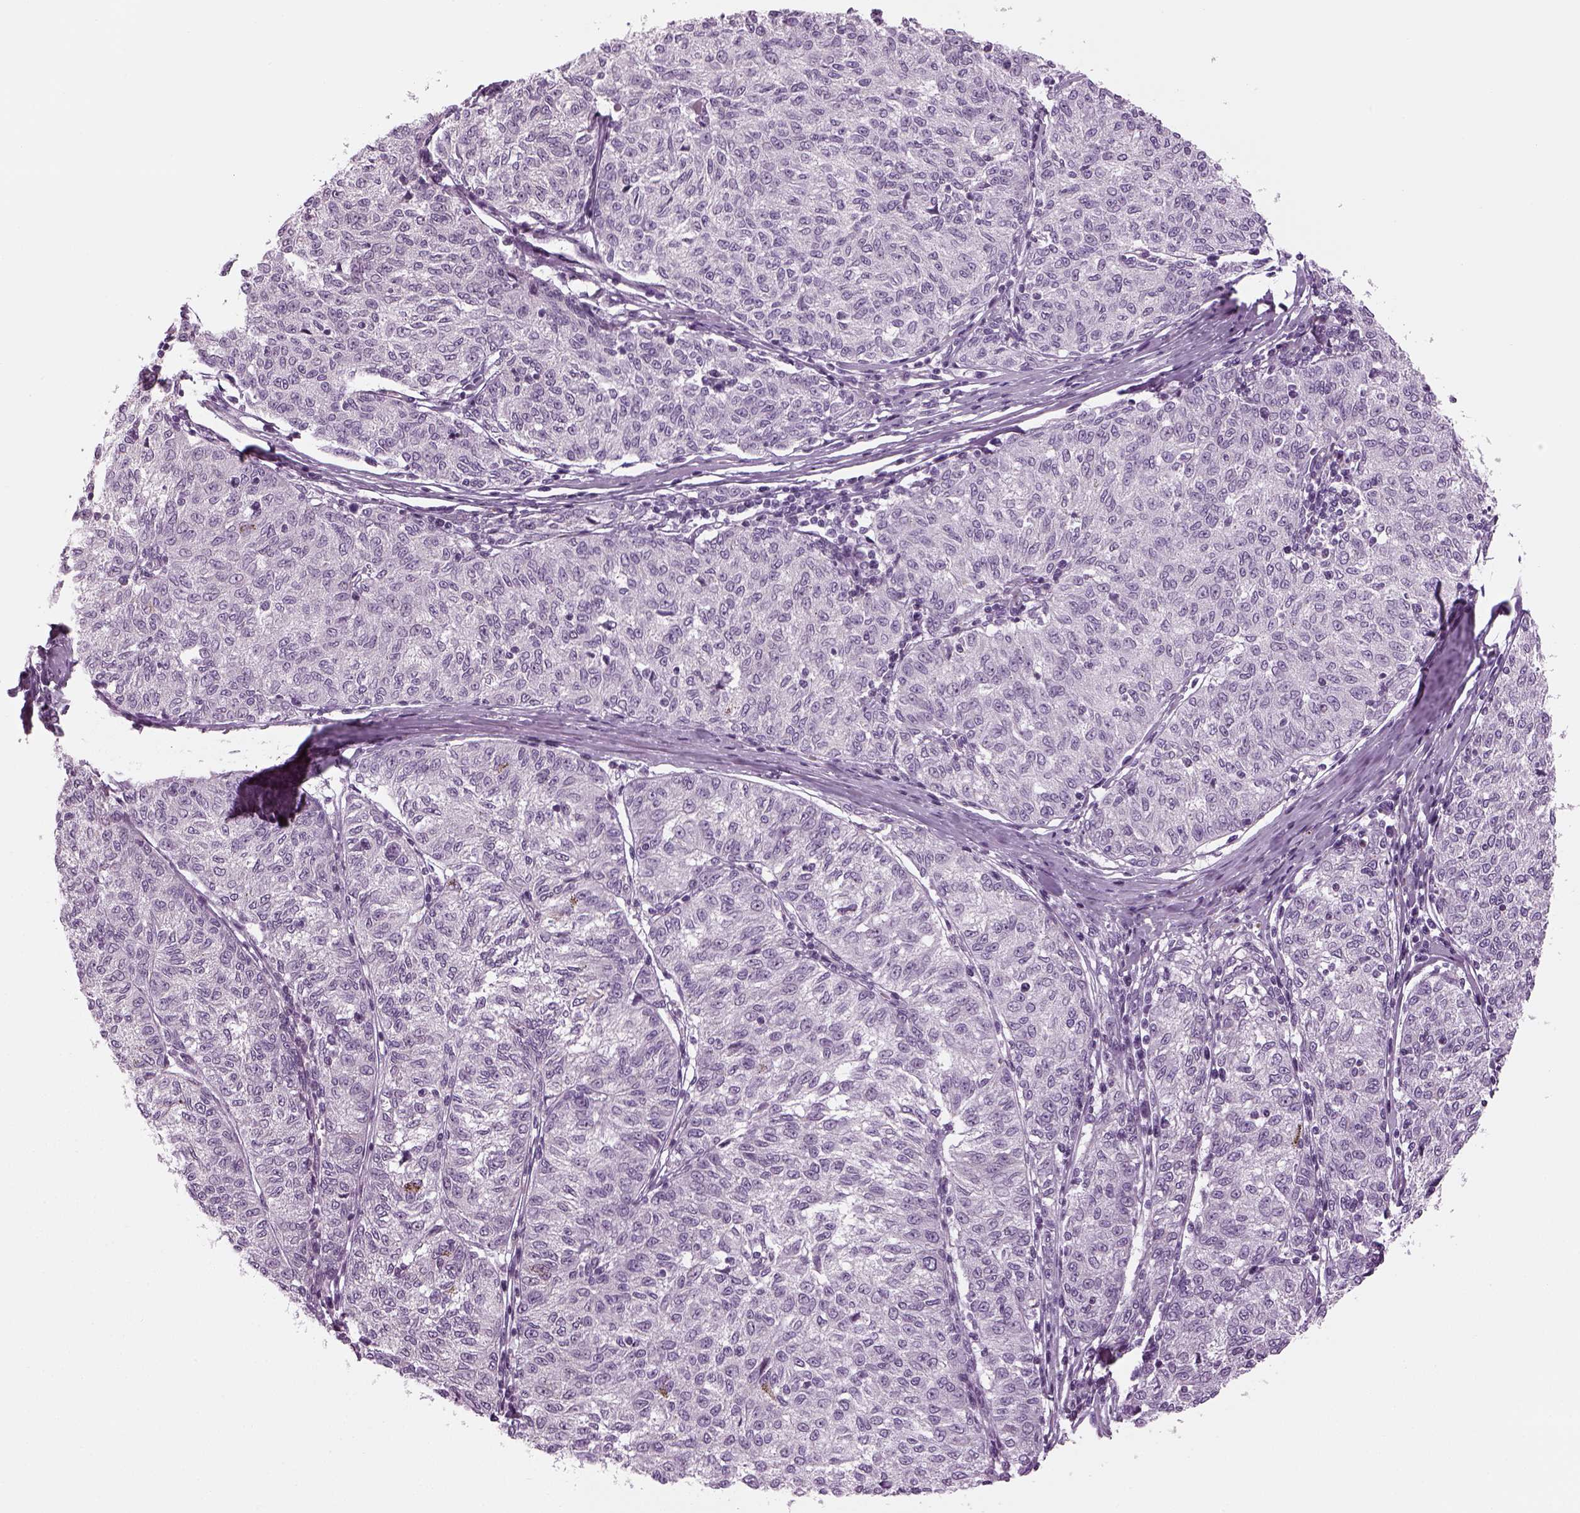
{"staining": {"intensity": "negative", "quantity": "none", "location": "none"}, "tissue": "melanoma", "cell_type": "Tumor cells", "image_type": "cancer", "snomed": [{"axis": "morphology", "description": "Malignant melanoma, NOS"}, {"axis": "topography", "description": "Skin"}], "caption": "Image shows no protein positivity in tumor cells of malignant melanoma tissue. The staining was performed using DAB to visualize the protein expression in brown, while the nuclei were stained in blue with hematoxylin (Magnification: 20x).", "gene": "LRRIQ3", "patient": {"sex": "female", "age": 72}}